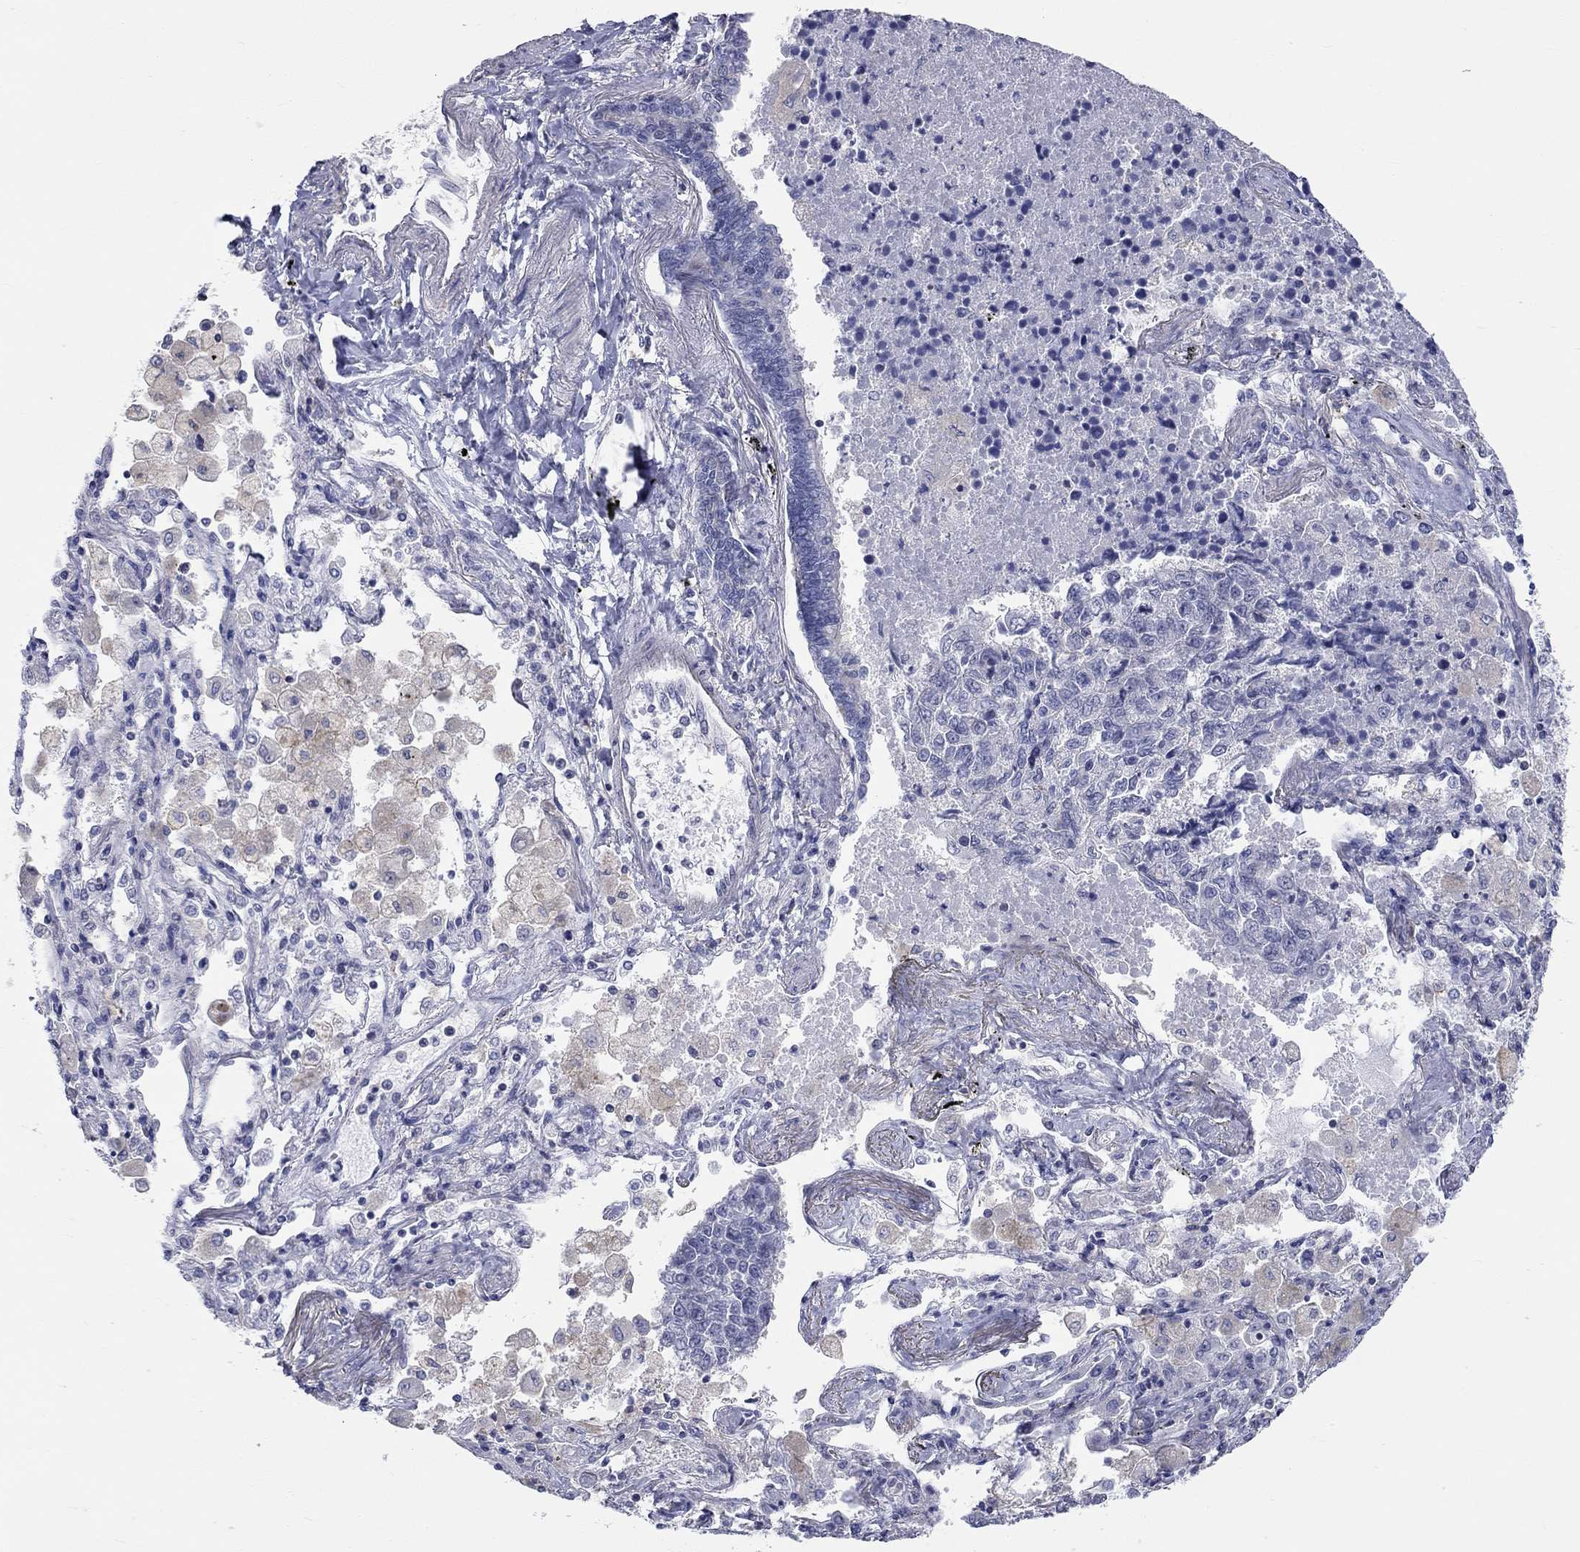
{"staining": {"intensity": "weak", "quantity": "<25%", "location": "cytoplasmic/membranous"}, "tissue": "lung cancer", "cell_type": "Tumor cells", "image_type": "cancer", "snomed": [{"axis": "morphology", "description": "Adenocarcinoma, NOS"}, {"axis": "topography", "description": "Lung"}], "caption": "Immunohistochemical staining of human adenocarcinoma (lung) demonstrates no significant positivity in tumor cells. (Stains: DAB (3,3'-diaminobenzidine) immunohistochemistry with hematoxylin counter stain, Microscopy: brightfield microscopy at high magnification).", "gene": "PCDHGA10", "patient": {"sex": "male", "age": 49}}